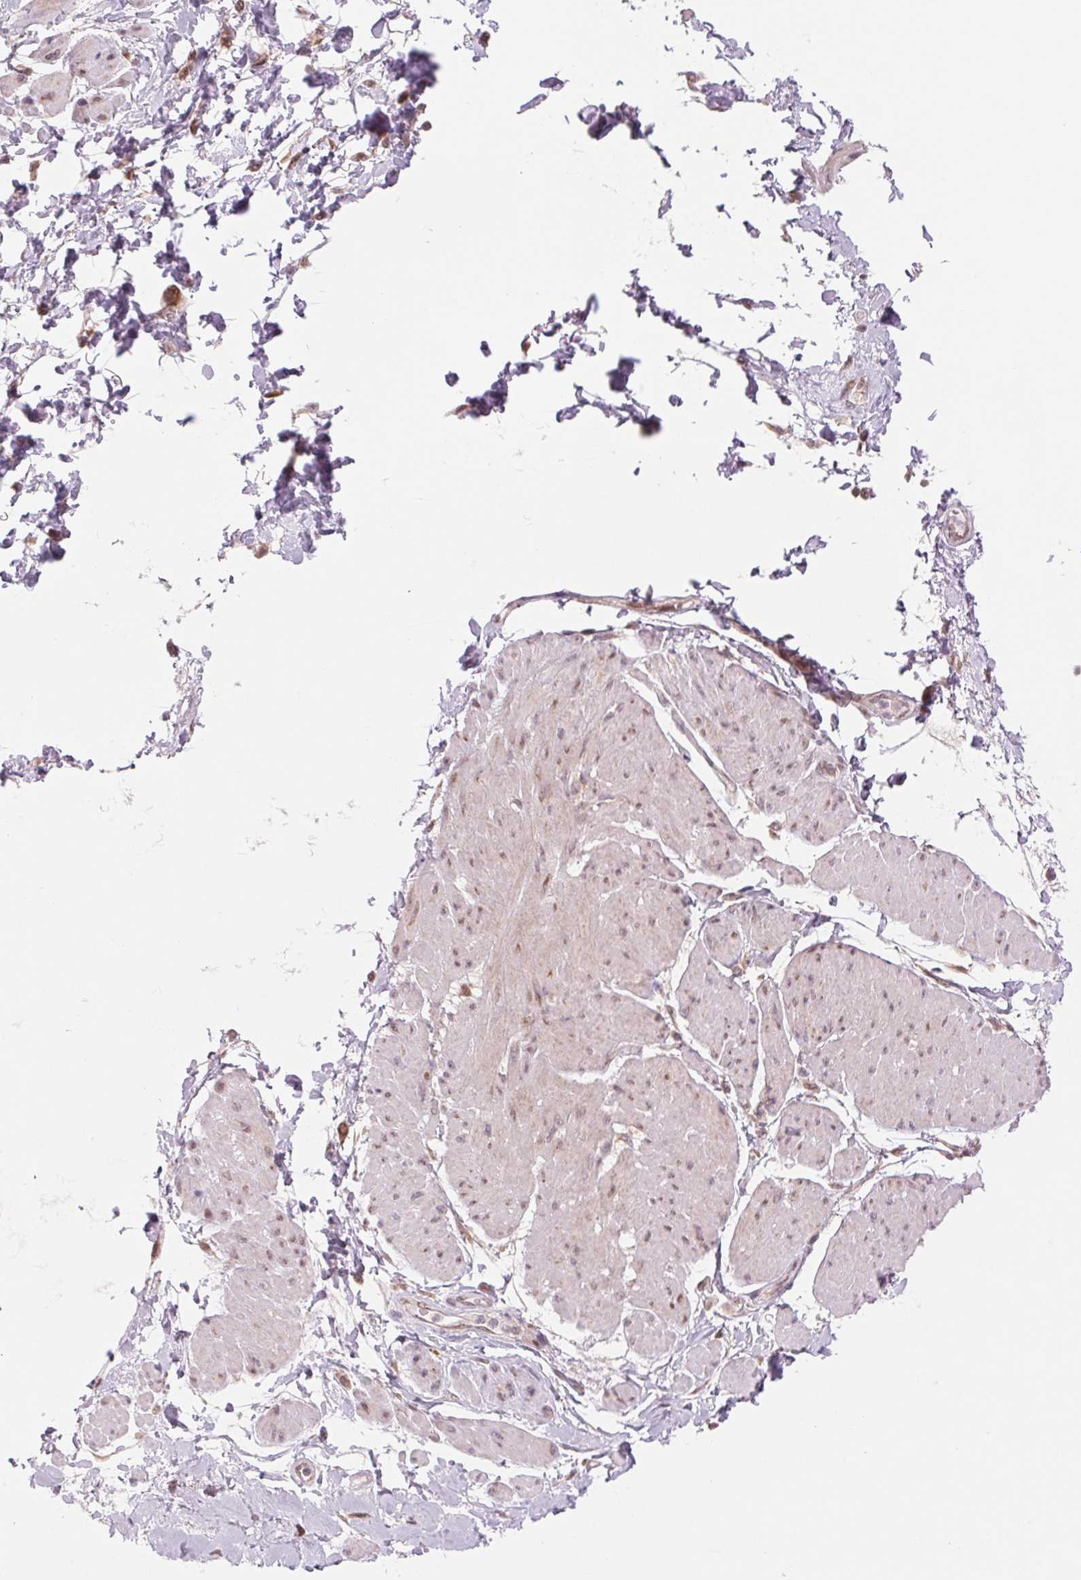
{"staining": {"intensity": "negative", "quantity": "none", "location": "none"}, "tissue": "adipose tissue", "cell_type": "Adipocytes", "image_type": "normal", "snomed": [{"axis": "morphology", "description": "Normal tissue, NOS"}, {"axis": "topography", "description": "Urinary bladder"}, {"axis": "topography", "description": "Peripheral nerve tissue"}], "caption": "Immunohistochemical staining of unremarkable adipose tissue displays no significant expression in adipocytes. (DAB (3,3'-diaminobenzidine) immunohistochemistry (IHC) with hematoxylin counter stain).", "gene": "ARHGAP32", "patient": {"sex": "female", "age": 60}}